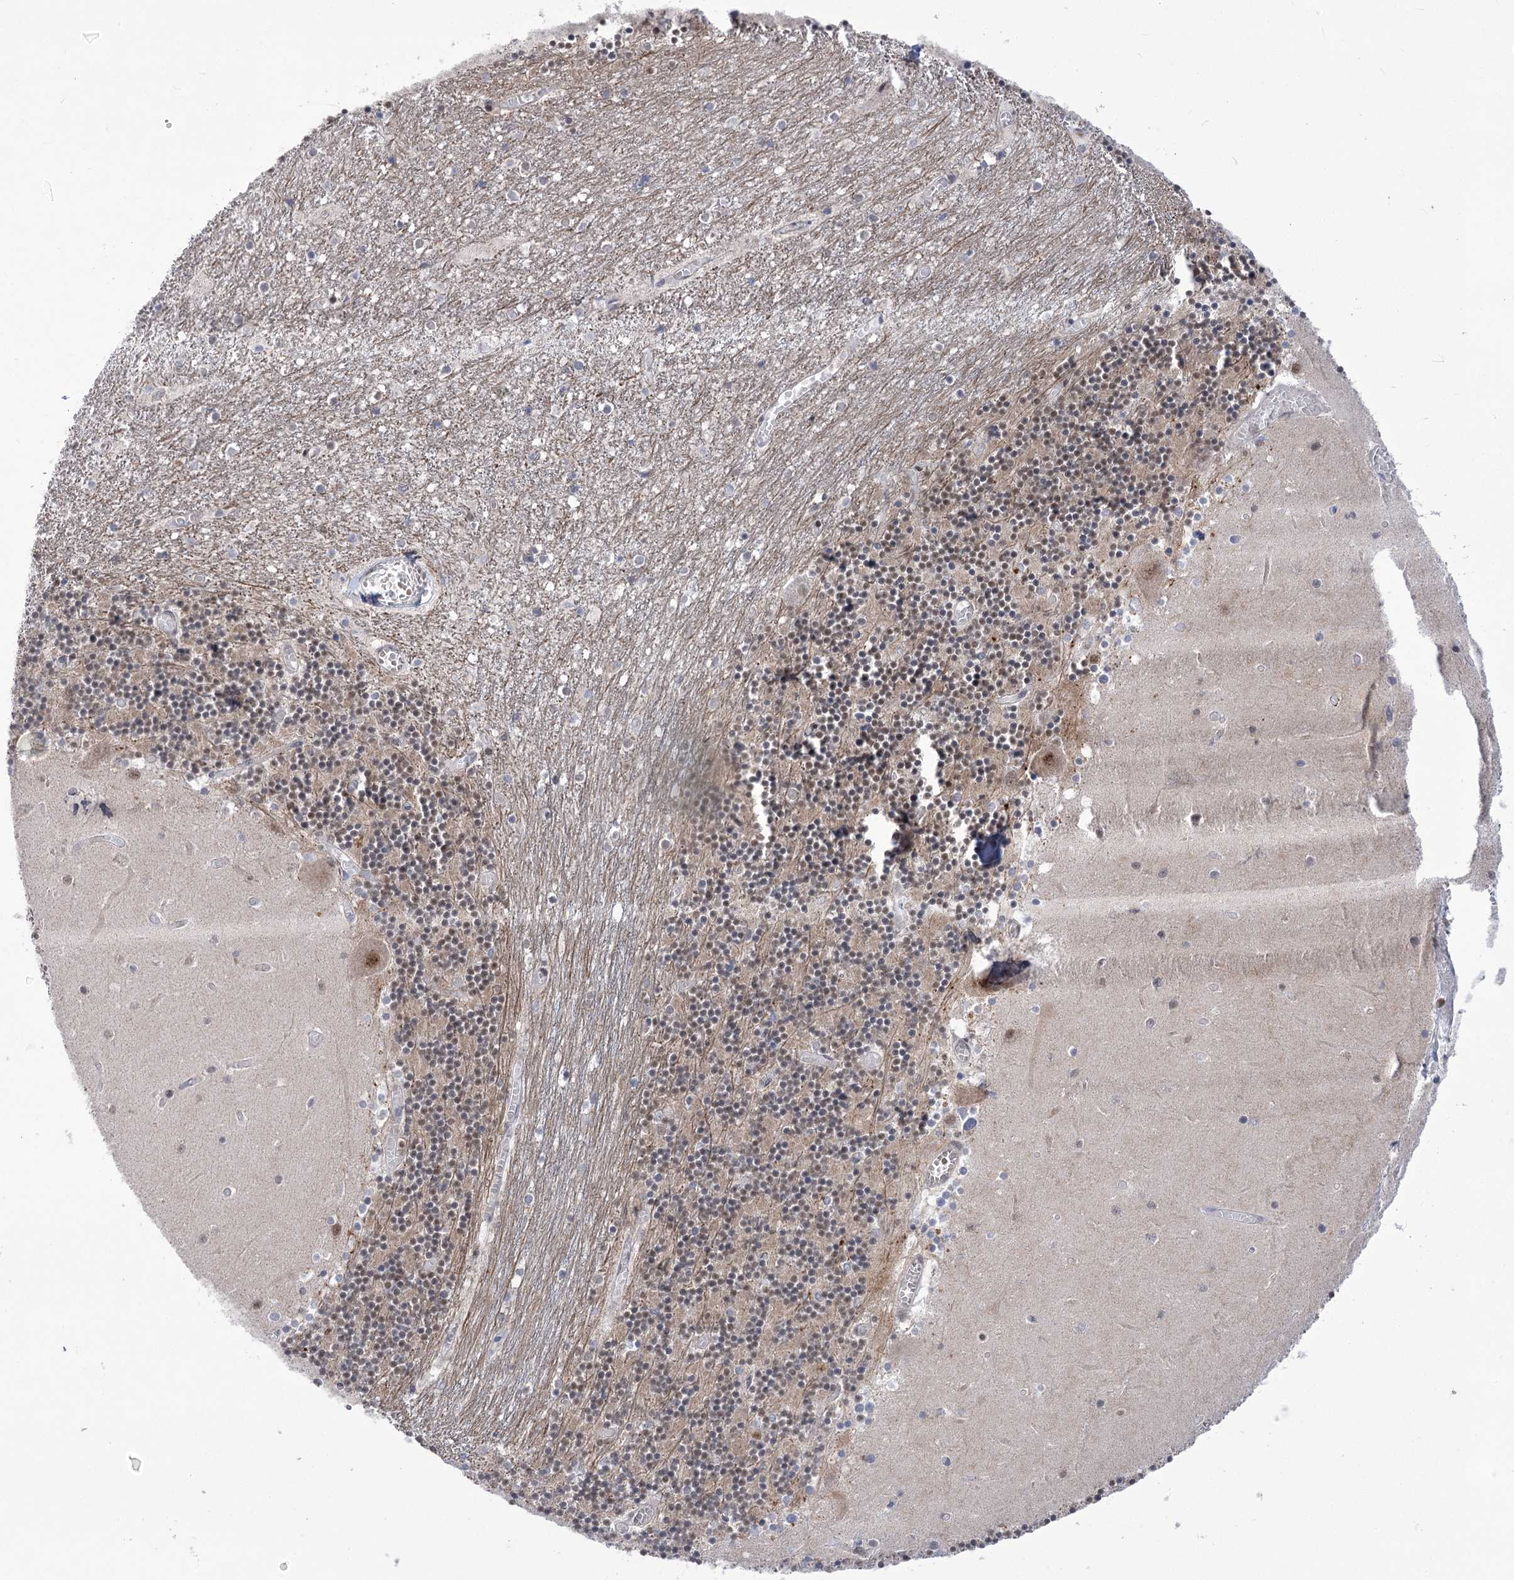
{"staining": {"intensity": "moderate", "quantity": "25%-75%", "location": "nuclear"}, "tissue": "cerebellum", "cell_type": "Cells in granular layer", "image_type": "normal", "snomed": [{"axis": "morphology", "description": "Normal tissue, NOS"}, {"axis": "topography", "description": "Cerebellum"}], "caption": "Immunohistochemical staining of unremarkable cerebellum demonstrates 25%-75% levels of moderate nuclear protein positivity in approximately 25%-75% of cells in granular layer. (Brightfield microscopy of DAB IHC at high magnification).", "gene": "ZMAT2", "patient": {"sex": "female", "age": 28}}